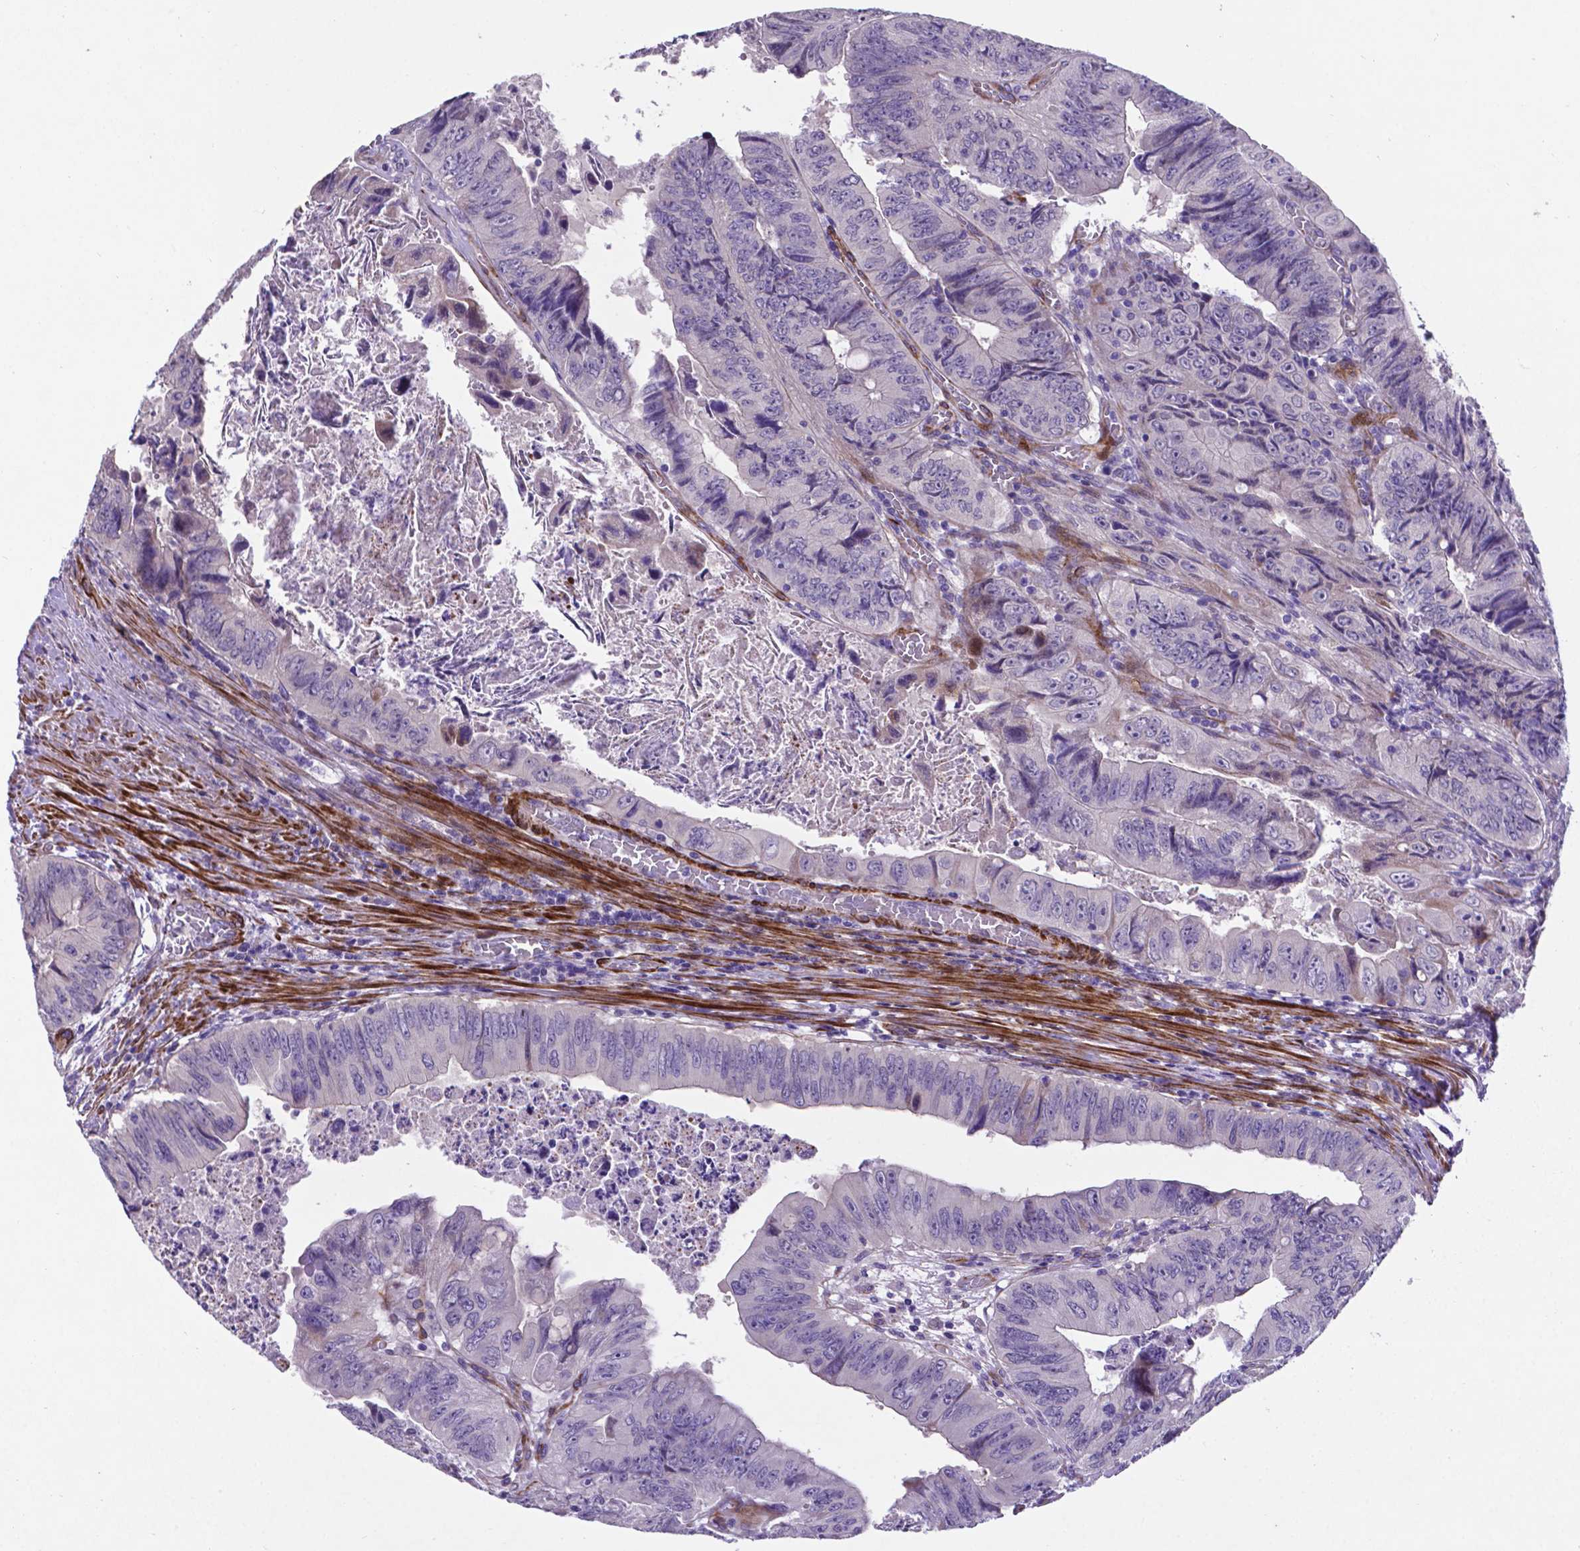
{"staining": {"intensity": "negative", "quantity": "none", "location": "none"}, "tissue": "colorectal cancer", "cell_type": "Tumor cells", "image_type": "cancer", "snomed": [{"axis": "morphology", "description": "Adenocarcinoma, NOS"}, {"axis": "topography", "description": "Colon"}], "caption": "Tumor cells are negative for protein expression in human colorectal adenocarcinoma.", "gene": "PFKFB4", "patient": {"sex": "female", "age": 84}}